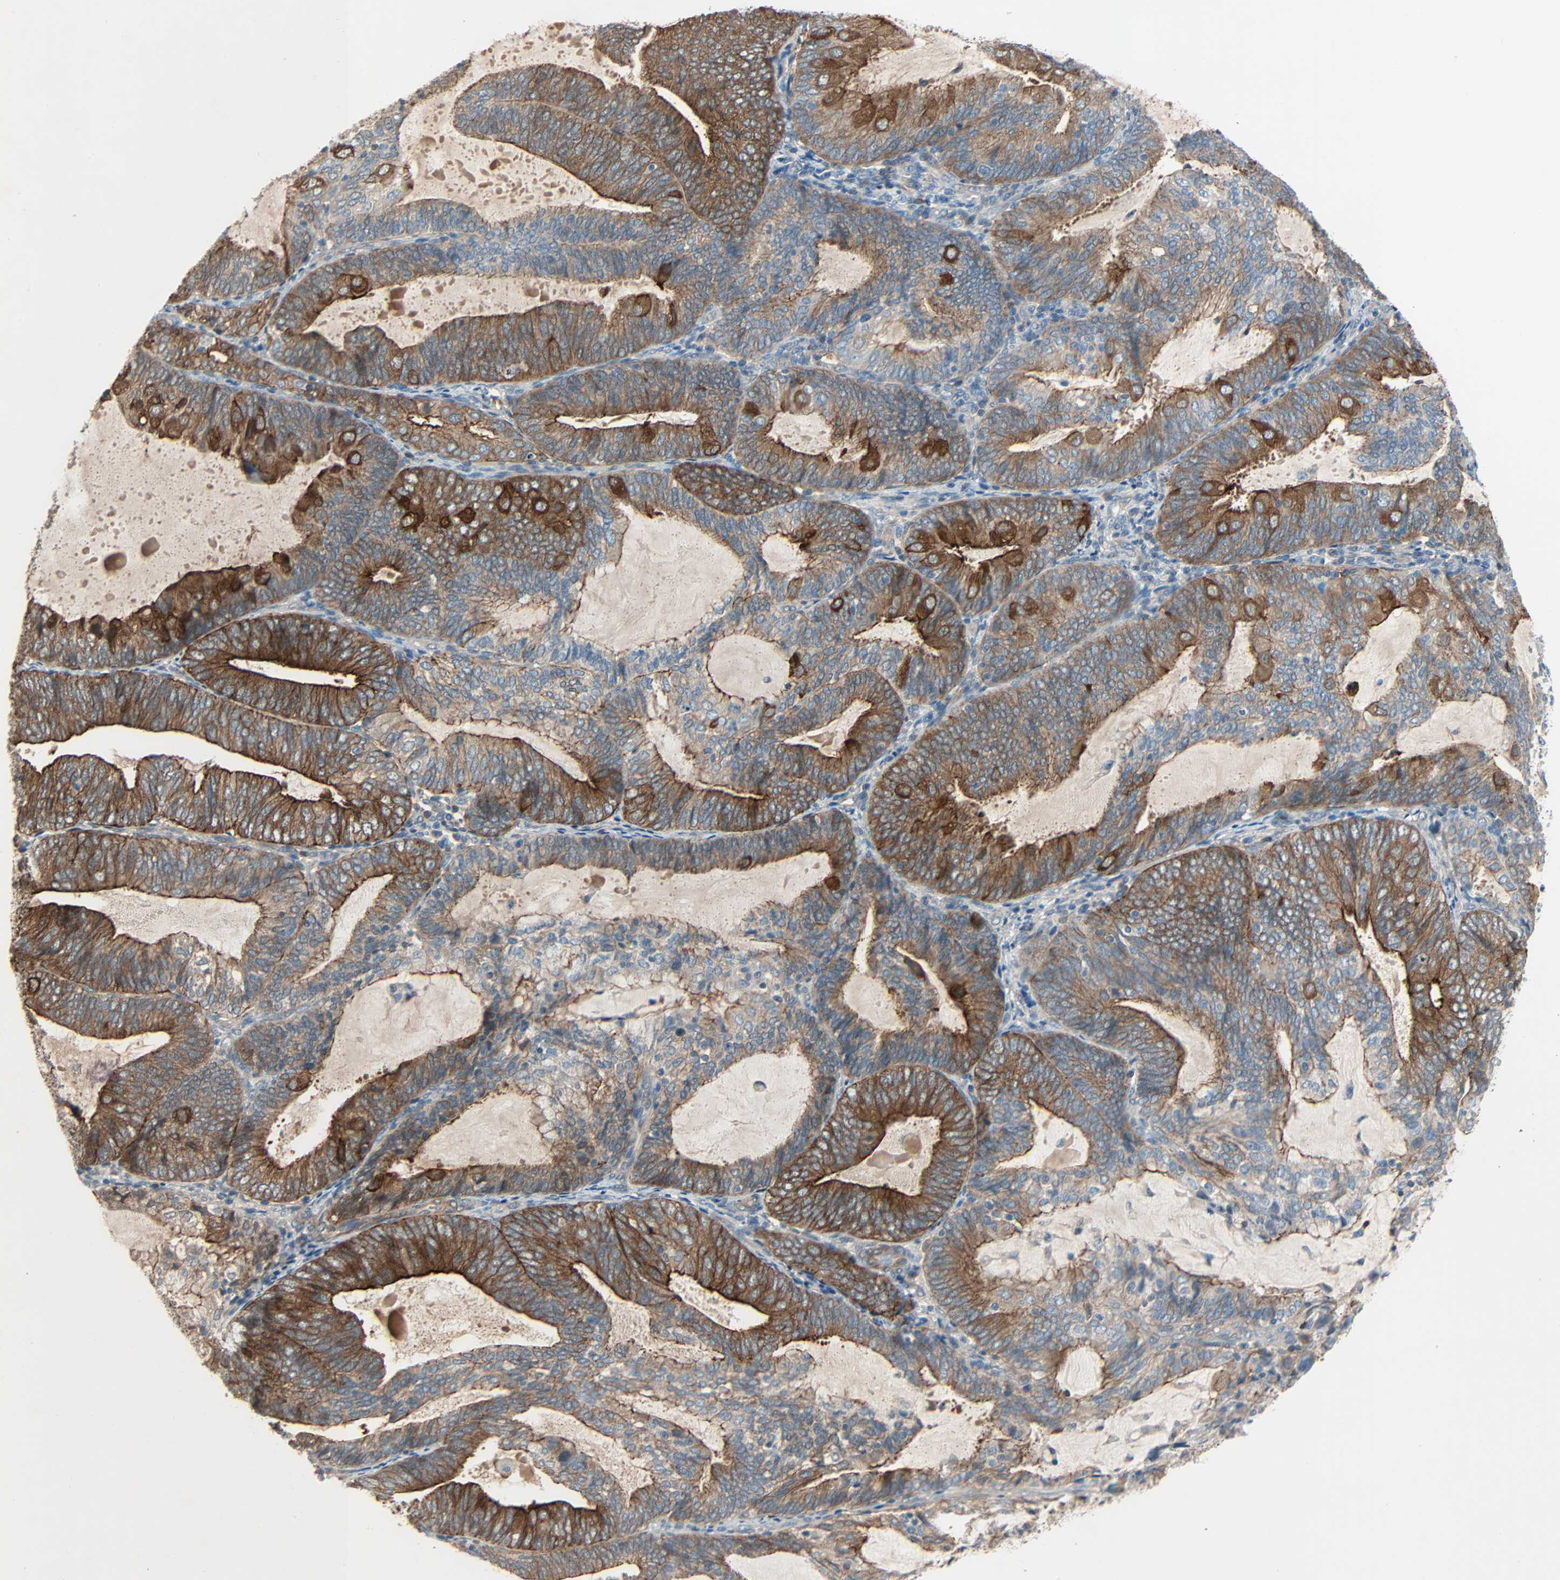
{"staining": {"intensity": "strong", "quantity": ">75%", "location": "cytoplasmic/membranous"}, "tissue": "endometrial cancer", "cell_type": "Tumor cells", "image_type": "cancer", "snomed": [{"axis": "morphology", "description": "Adenocarcinoma, NOS"}, {"axis": "topography", "description": "Endometrium"}], "caption": "Endometrial cancer (adenocarcinoma) was stained to show a protein in brown. There is high levels of strong cytoplasmic/membranous staining in approximately >75% of tumor cells.", "gene": "TNFRSF12A", "patient": {"sex": "female", "age": 81}}